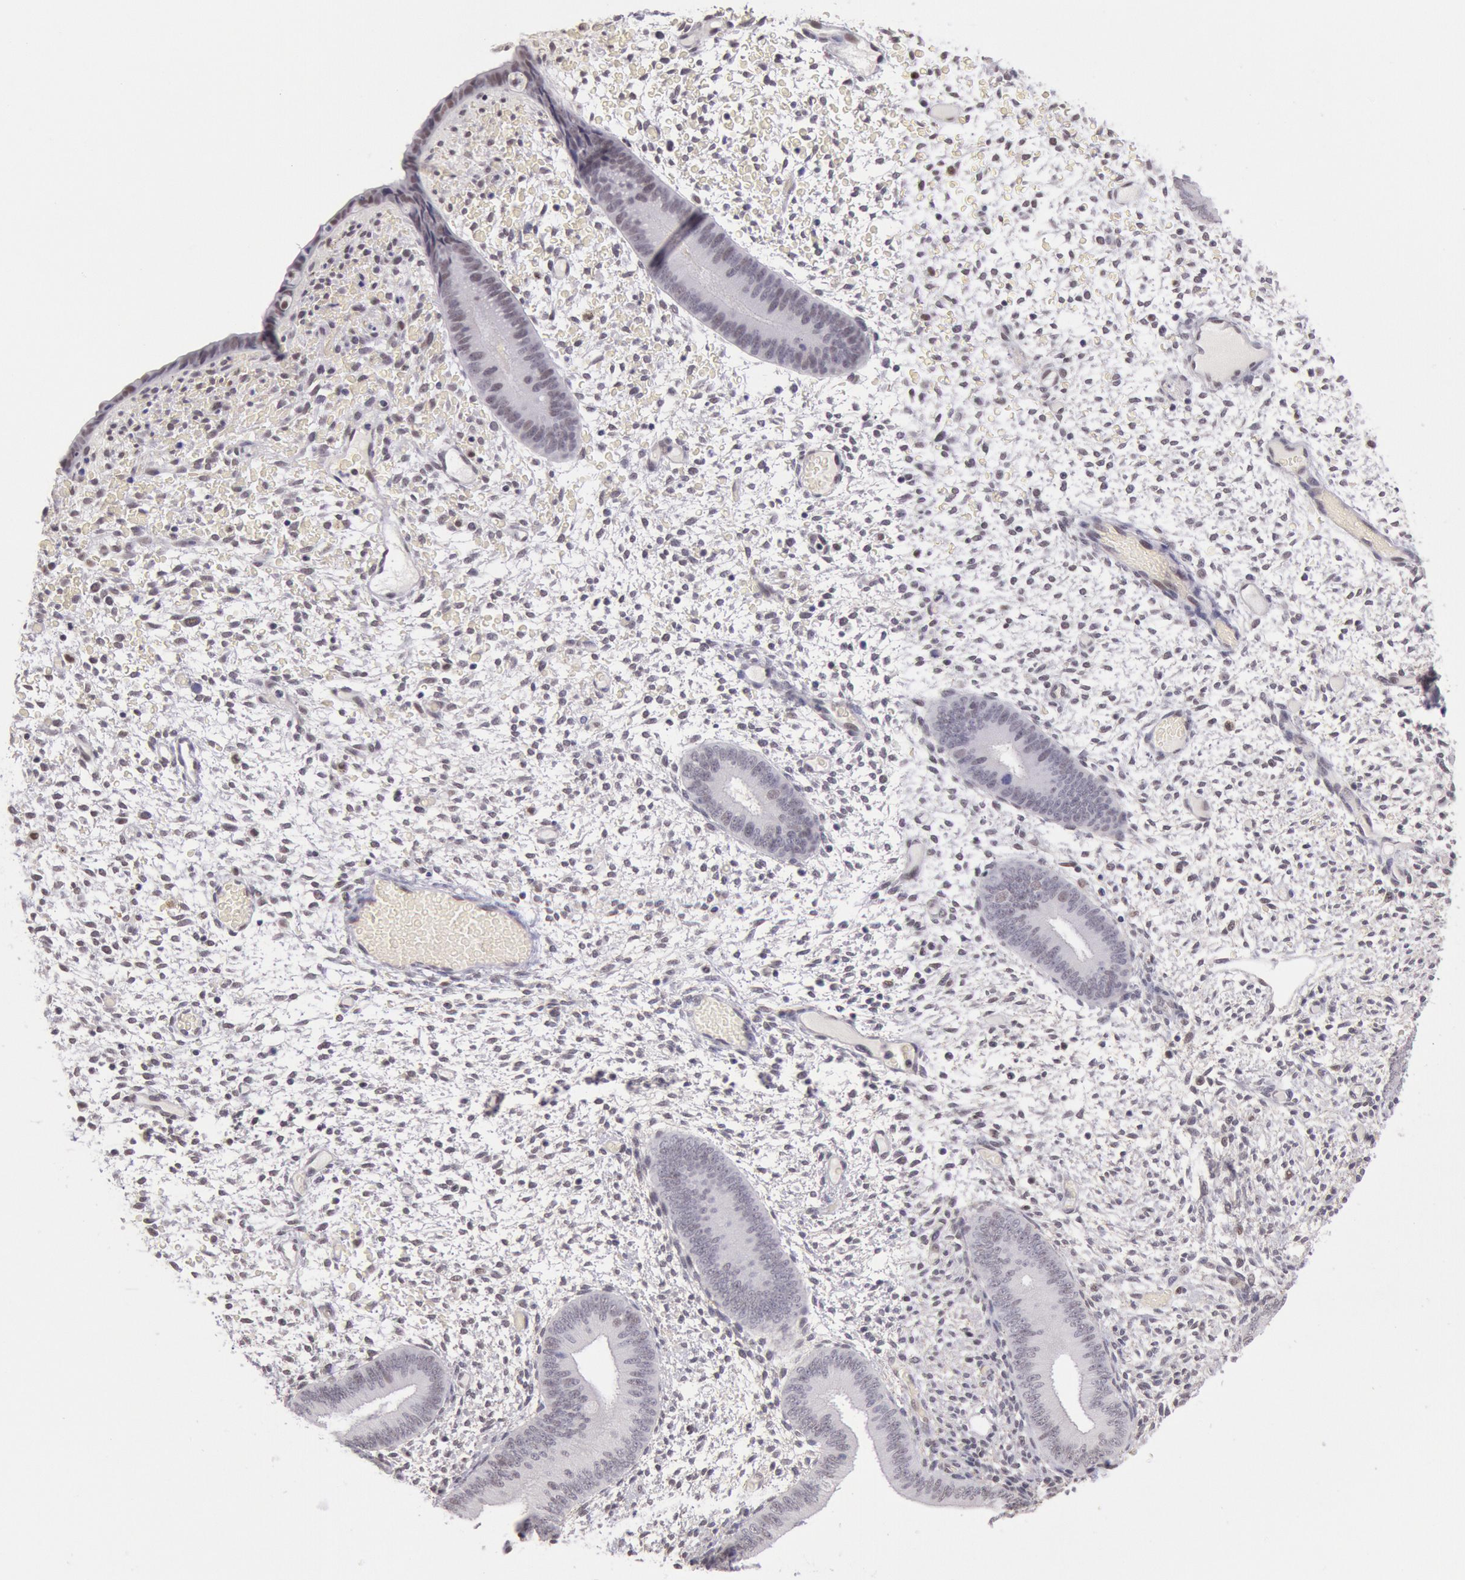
{"staining": {"intensity": "weak", "quantity": "<25%", "location": "nuclear"}, "tissue": "endometrium", "cell_type": "Cells in endometrial stroma", "image_type": "normal", "snomed": [{"axis": "morphology", "description": "Normal tissue, NOS"}, {"axis": "topography", "description": "Endometrium"}], "caption": "Cells in endometrial stroma are negative for brown protein staining in normal endometrium. (Stains: DAB IHC with hematoxylin counter stain, Microscopy: brightfield microscopy at high magnification).", "gene": "TASL", "patient": {"sex": "female", "age": 42}}